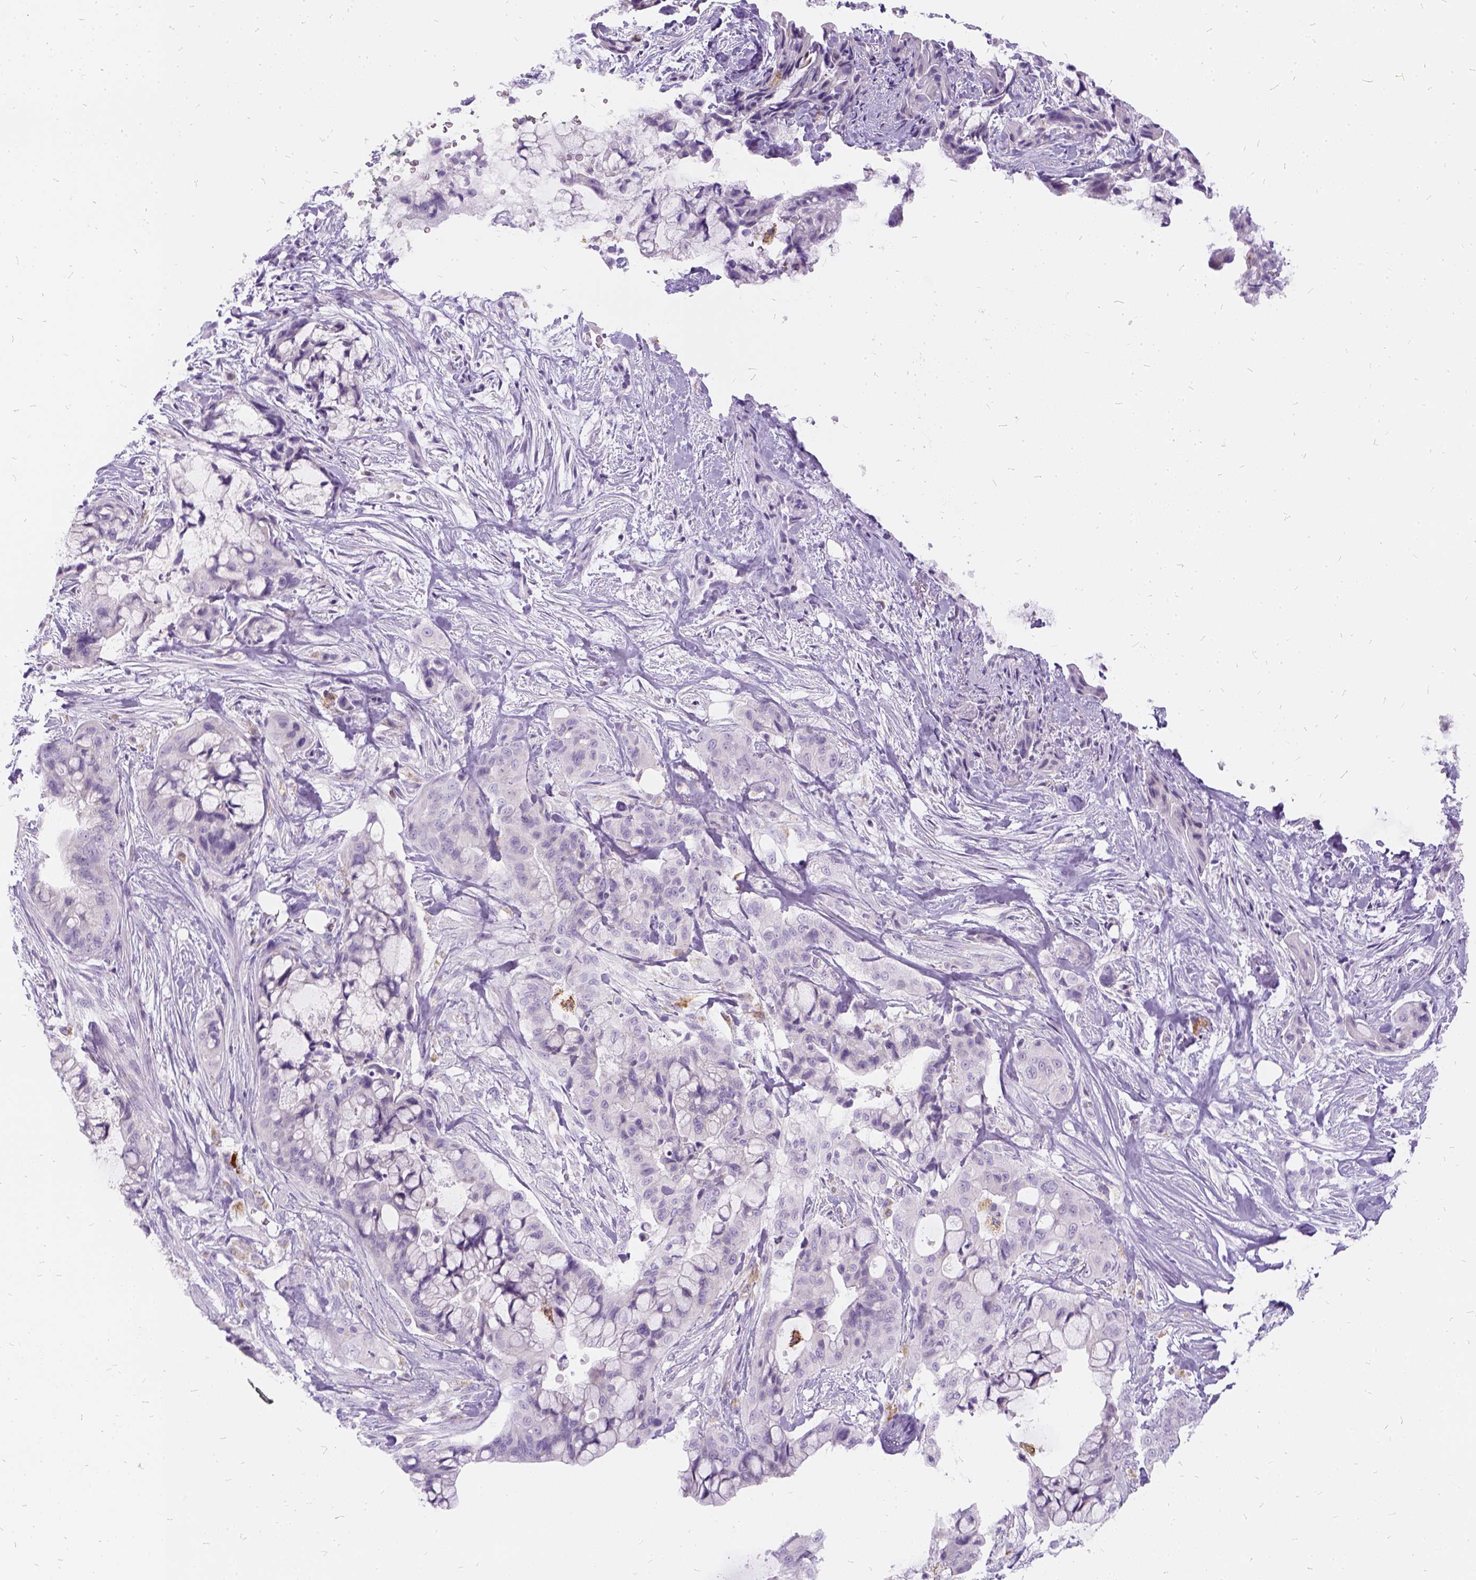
{"staining": {"intensity": "negative", "quantity": "none", "location": "none"}, "tissue": "pancreatic cancer", "cell_type": "Tumor cells", "image_type": "cancer", "snomed": [{"axis": "morphology", "description": "Adenocarcinoma, NOS"}, {"axis": "topography", "description": "Pancreas"}], "caption": "Immunohistochemical staining of pancreatic cancer (adenocarcinoma) reveals no significant expression in tumor cells. (DAB IHC visualized using brightfield microscopy, high magnification).", "gene": "FDX1", "patient": {"sex": "male", "age": 71}}